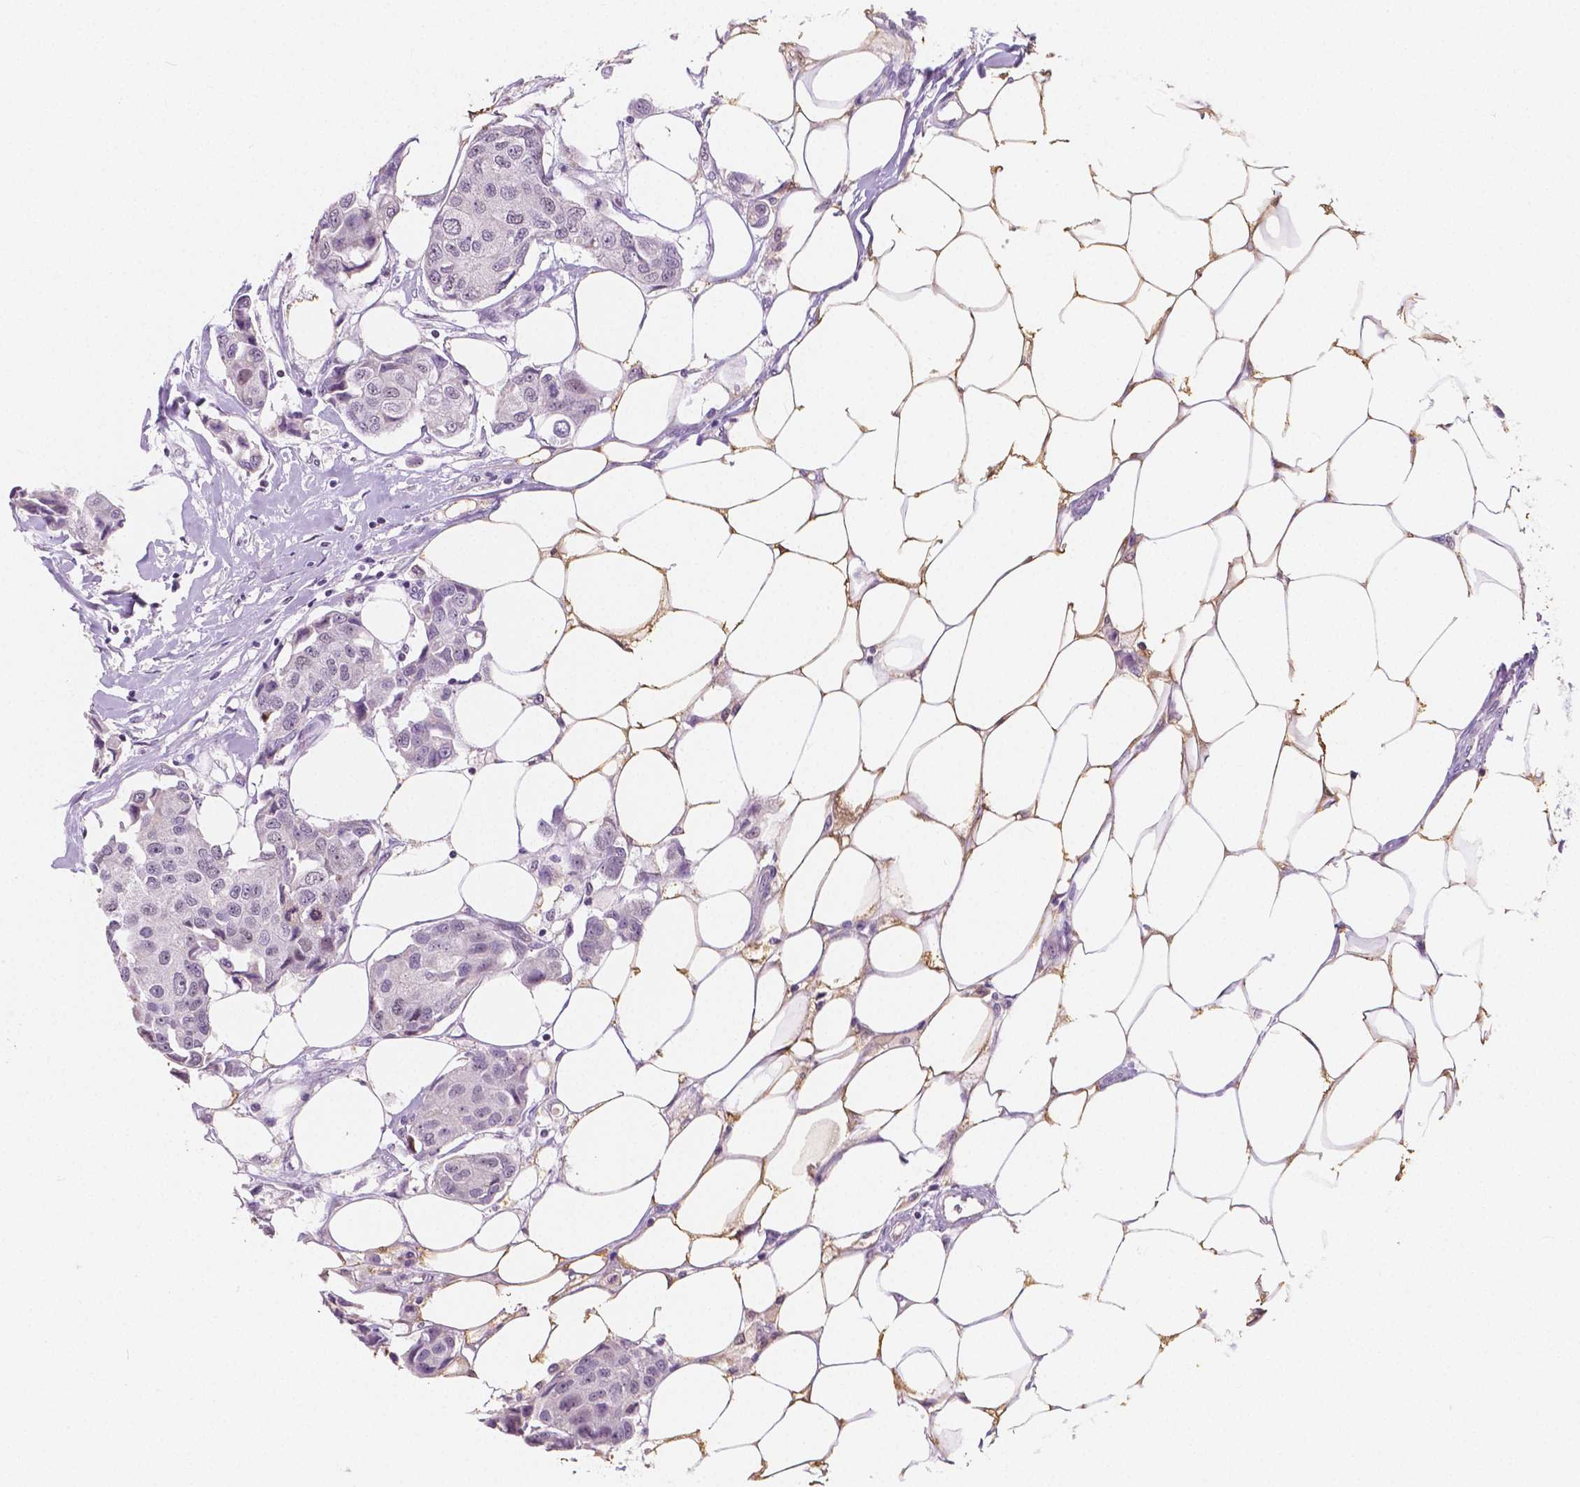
{"staining": {"intensity": "negative", "quantity": "none", "location": "none"}, "tissue": "breast cancer", "cell_type": "Tumor cells", "image_type": "cancer", "snomed": [{"axis": "morphology", "description": "Duct carcinoma"}, {"axis": "topography", "description": "Breast"}, {"axis": "topography", "description": "Lymph node"}], "caption": "DAB immunohistochemical staining of breast cancer (invasive ductal carcinoma) exhibits no significant expression in tumor cells.", "gene": "NOLC1", "patient": {"sex": "female", "age": 80}}